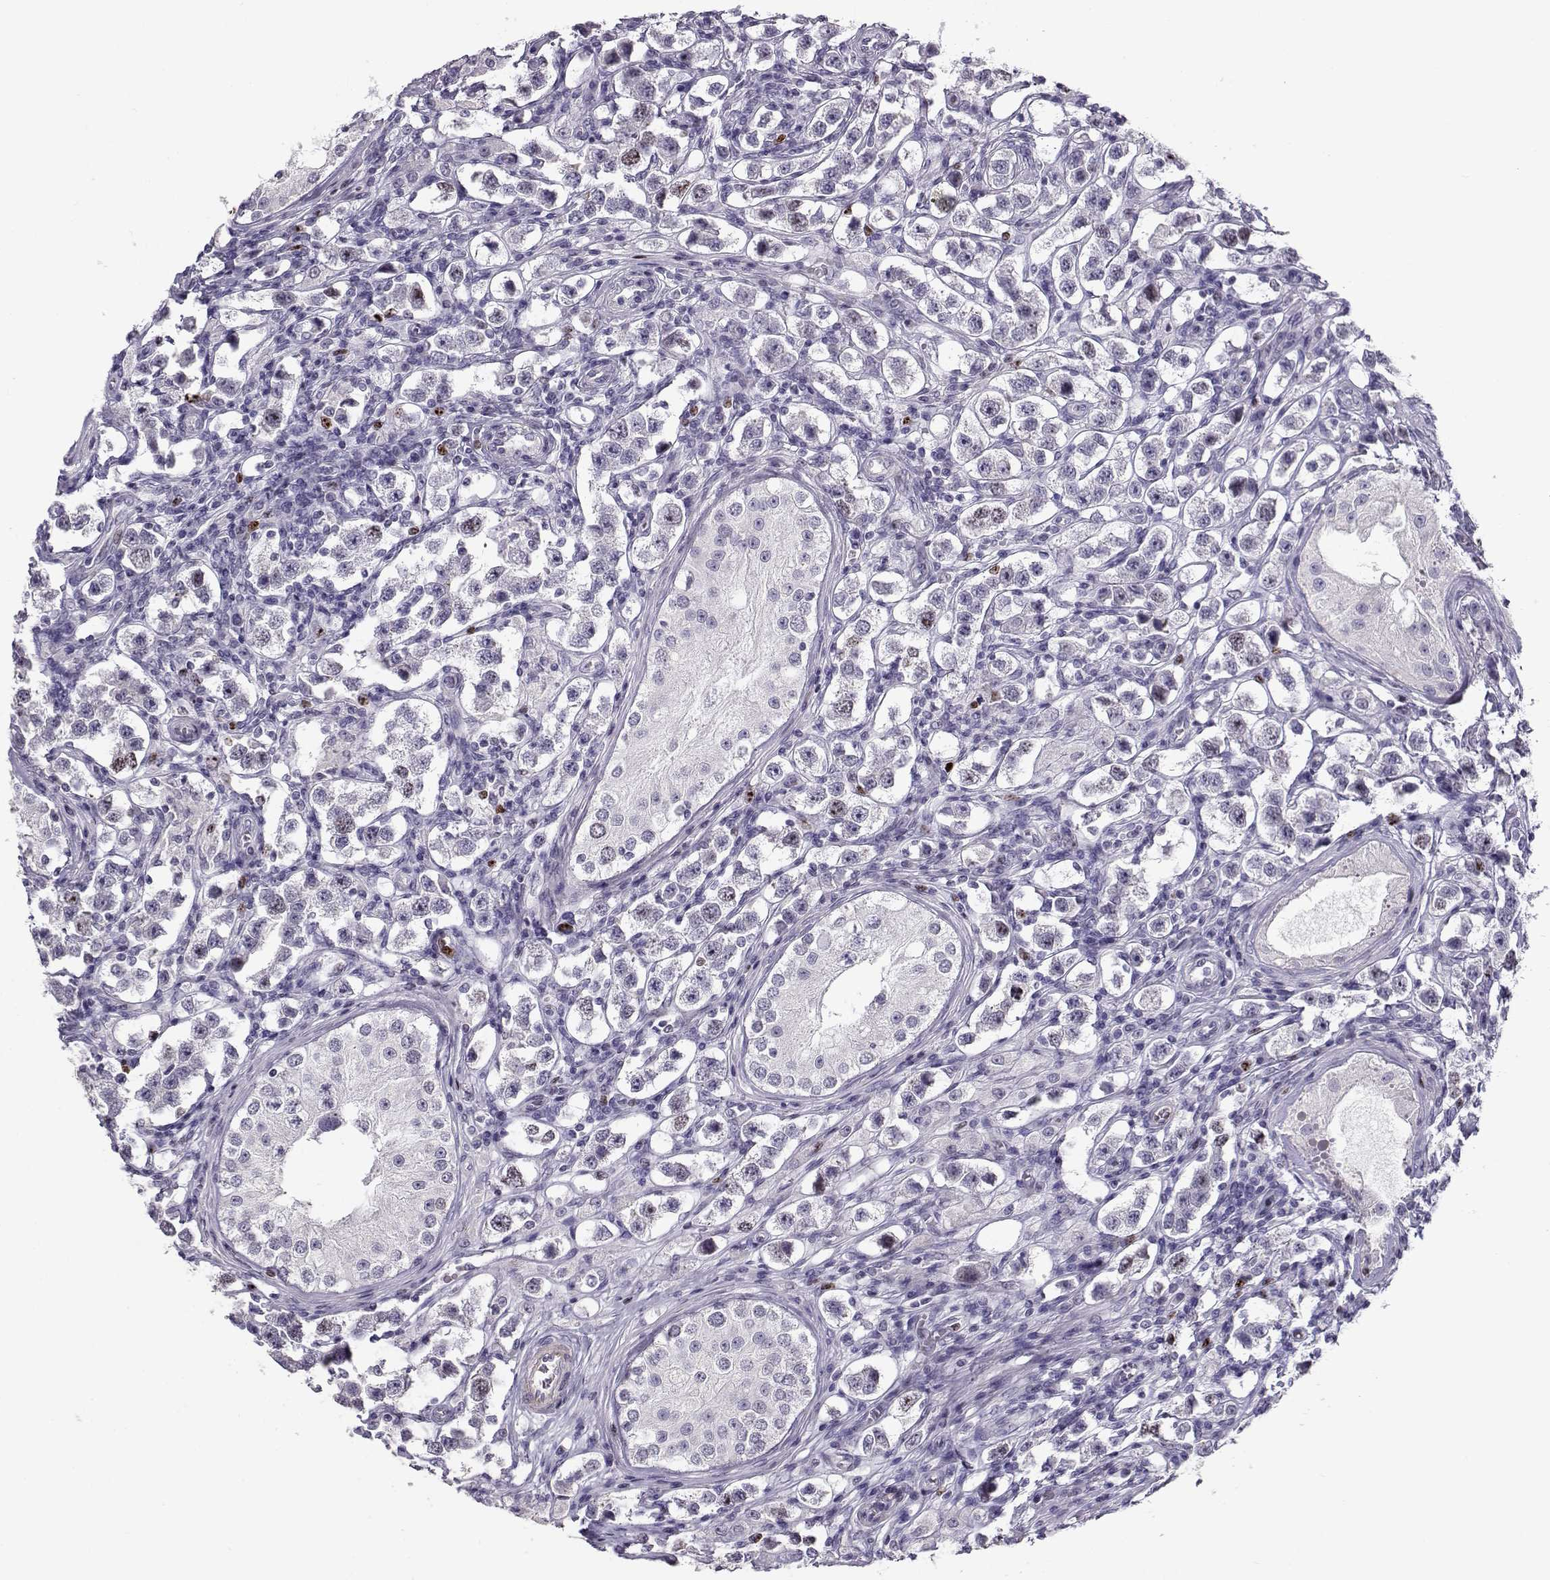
{"staining": {"intensity": "weak", "quantity": "<25%", "location": "nuclear"}, "tissue": "testis cancer", "cell_type": "Tumor cells", "image_type": "cancer", "snomed": [{"axis": "morphology", "description": "Seminoma, NOS"}, {"axis": "topography", "description": "Testis"}], "caption": "High power microscopy photomicrograph of an immunohistochemistry photomicrograph of testis cancer, revealing no significant expression in tumor cells.", "gene": "NPW", "patient": {"sex": "male", "age": 37}}